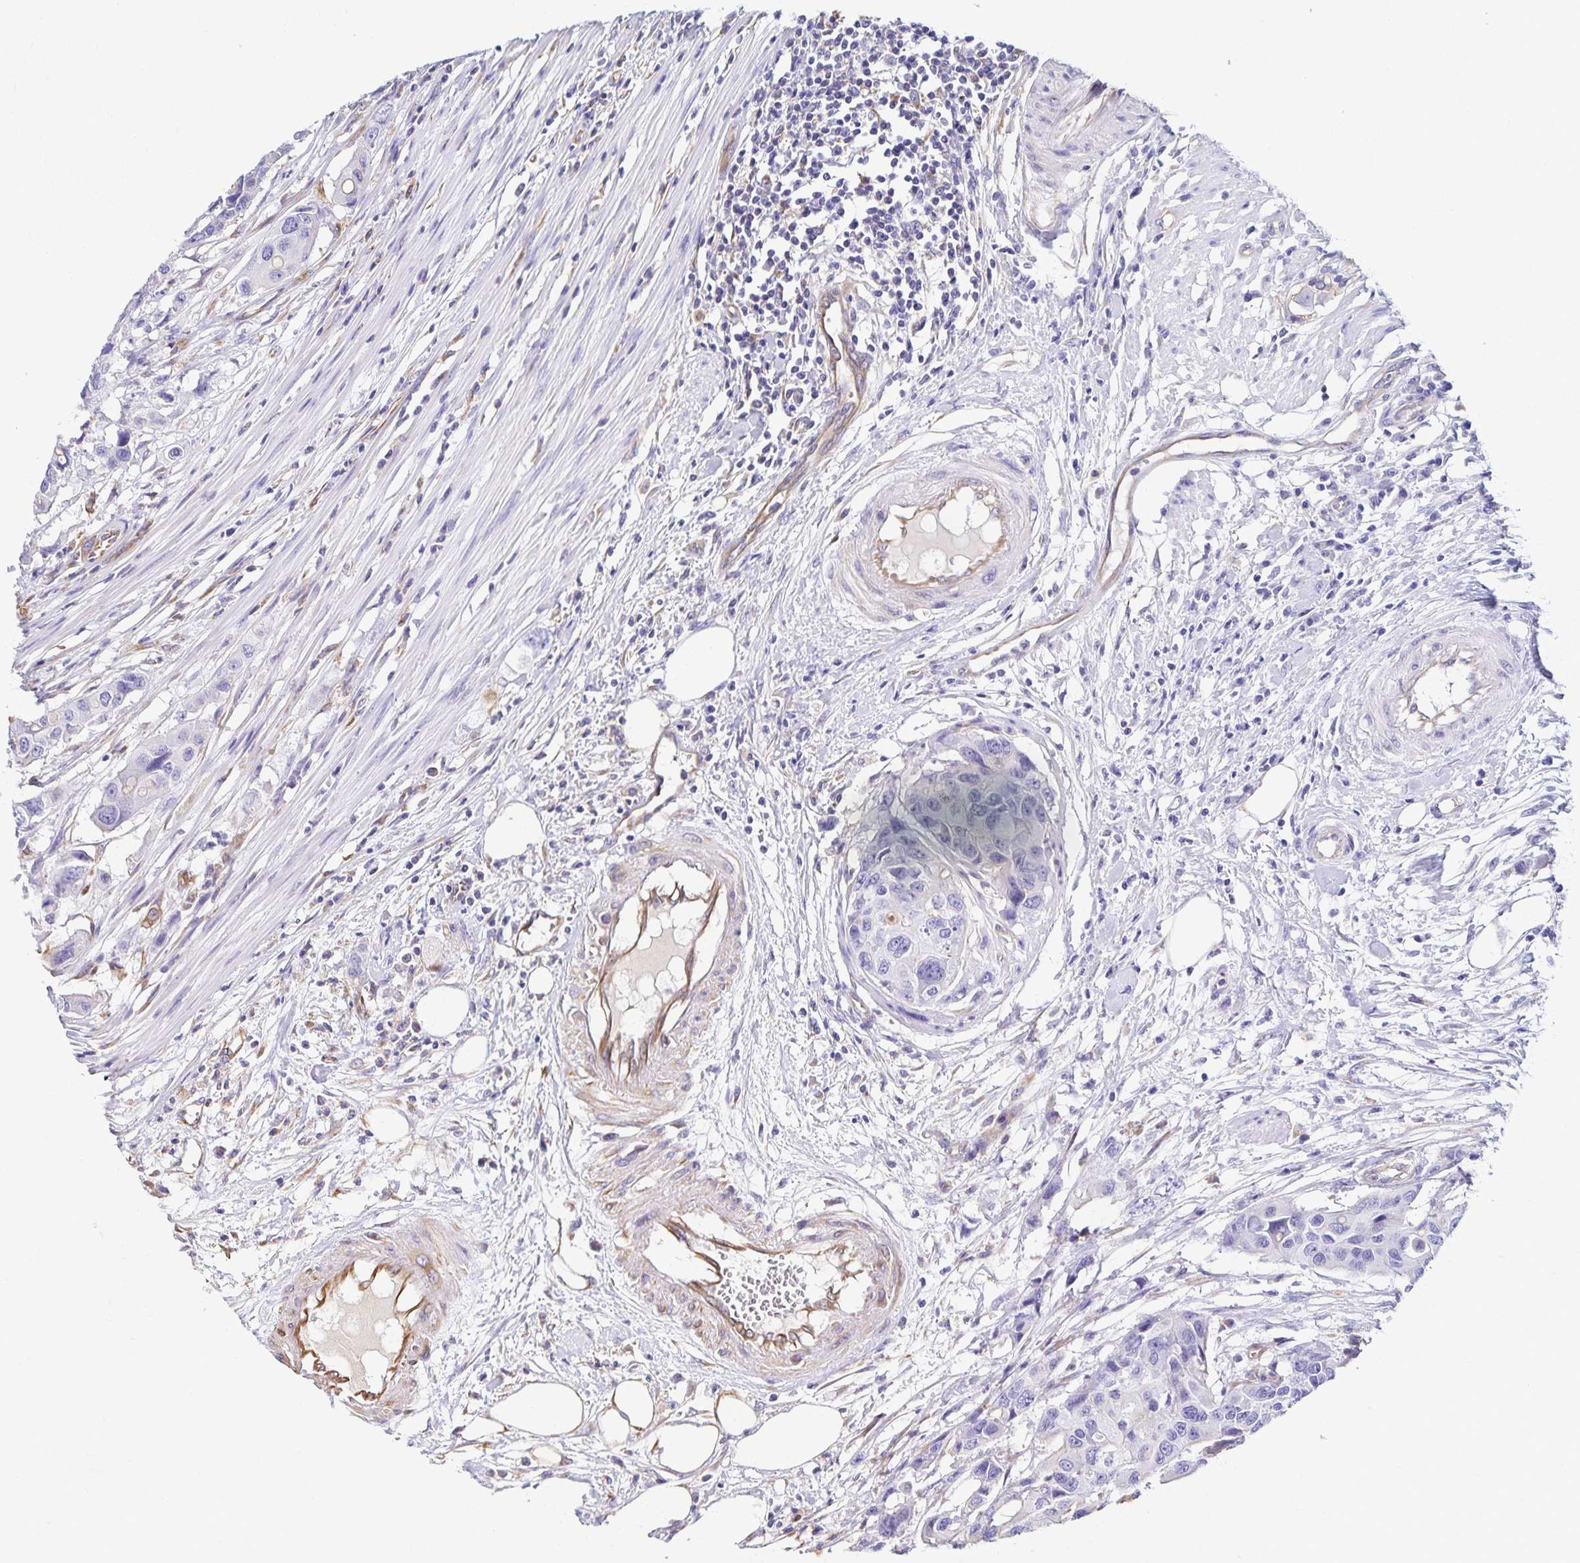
{"staining": {"intensity": "negative", "quantity": "none", "location": "none"}, "tissue": "colorectal cancer", "cell_type": "Tumor cells", "image_type": "cancer", "snomed": [{"axis": "morphology", "description": "Adenocarcinoma, NOS"}, {"axis": "topography", "description": "Colon"}], "caption": "Tumor cells are negative for brown protein staining in colorectal adenocarcinoma.", "gene": "TRPV6", "patient": {"sex": "male", "age": 77}}